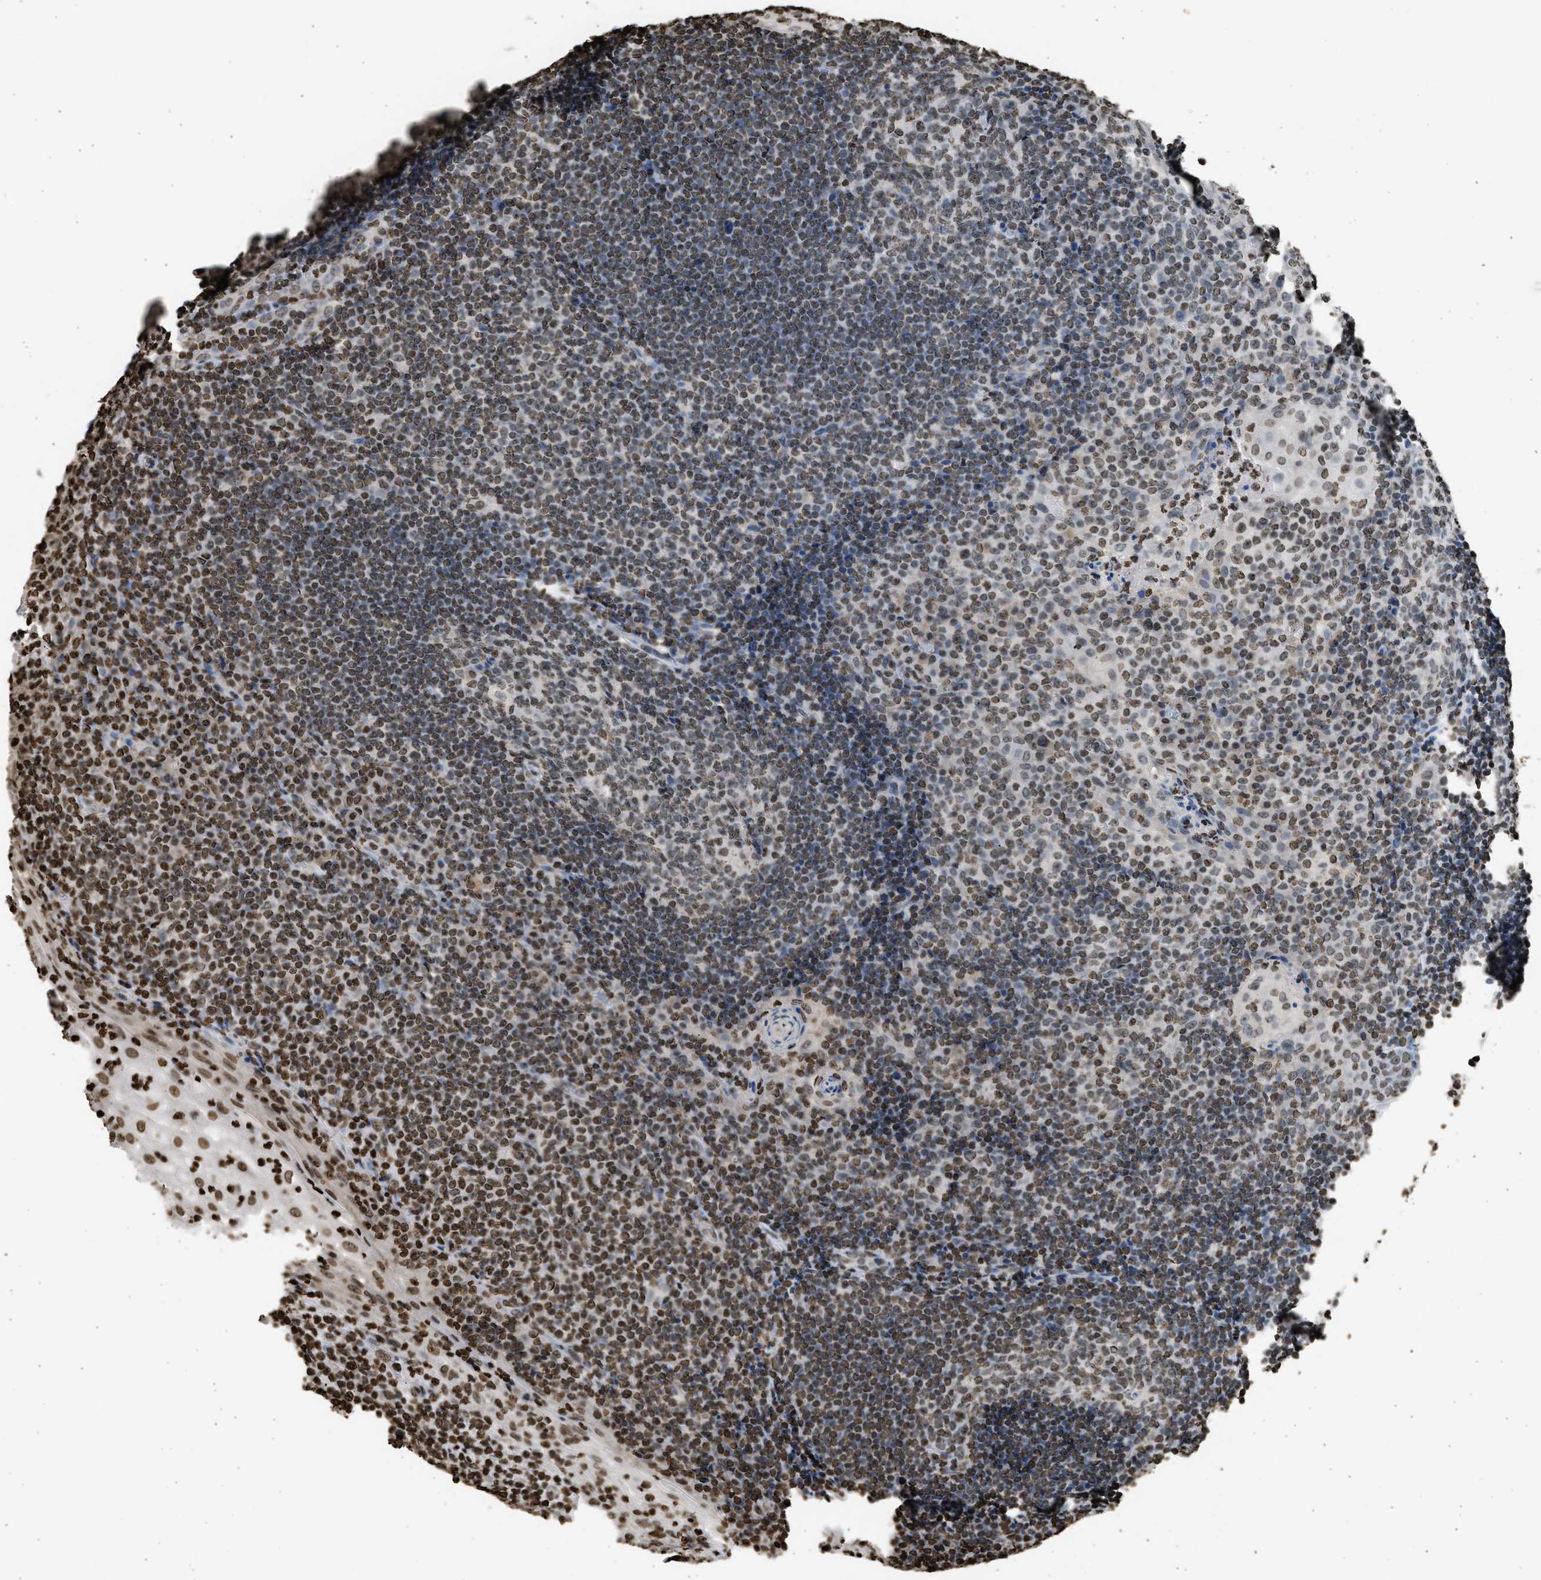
{"staining": {"intensity": "moderate", "quantity": ">75%", "location": "nuclear"}, "tissue": "tonsil", "cell_type": "Germinal center cells", "image_type": "normal", "snomed": [{"axis": "morphology", "description": "Normal tissue, NOS"}, {"axis": "topography", "description": "Tonsil"}], "caption": "Immunohistochemical staining of benign human tonsil reveals moderate nuclear protein expression in approximately >75% of germinal center cells.", "gene": "RRAGC", "patient": {"sex": "male", "age": 37}}